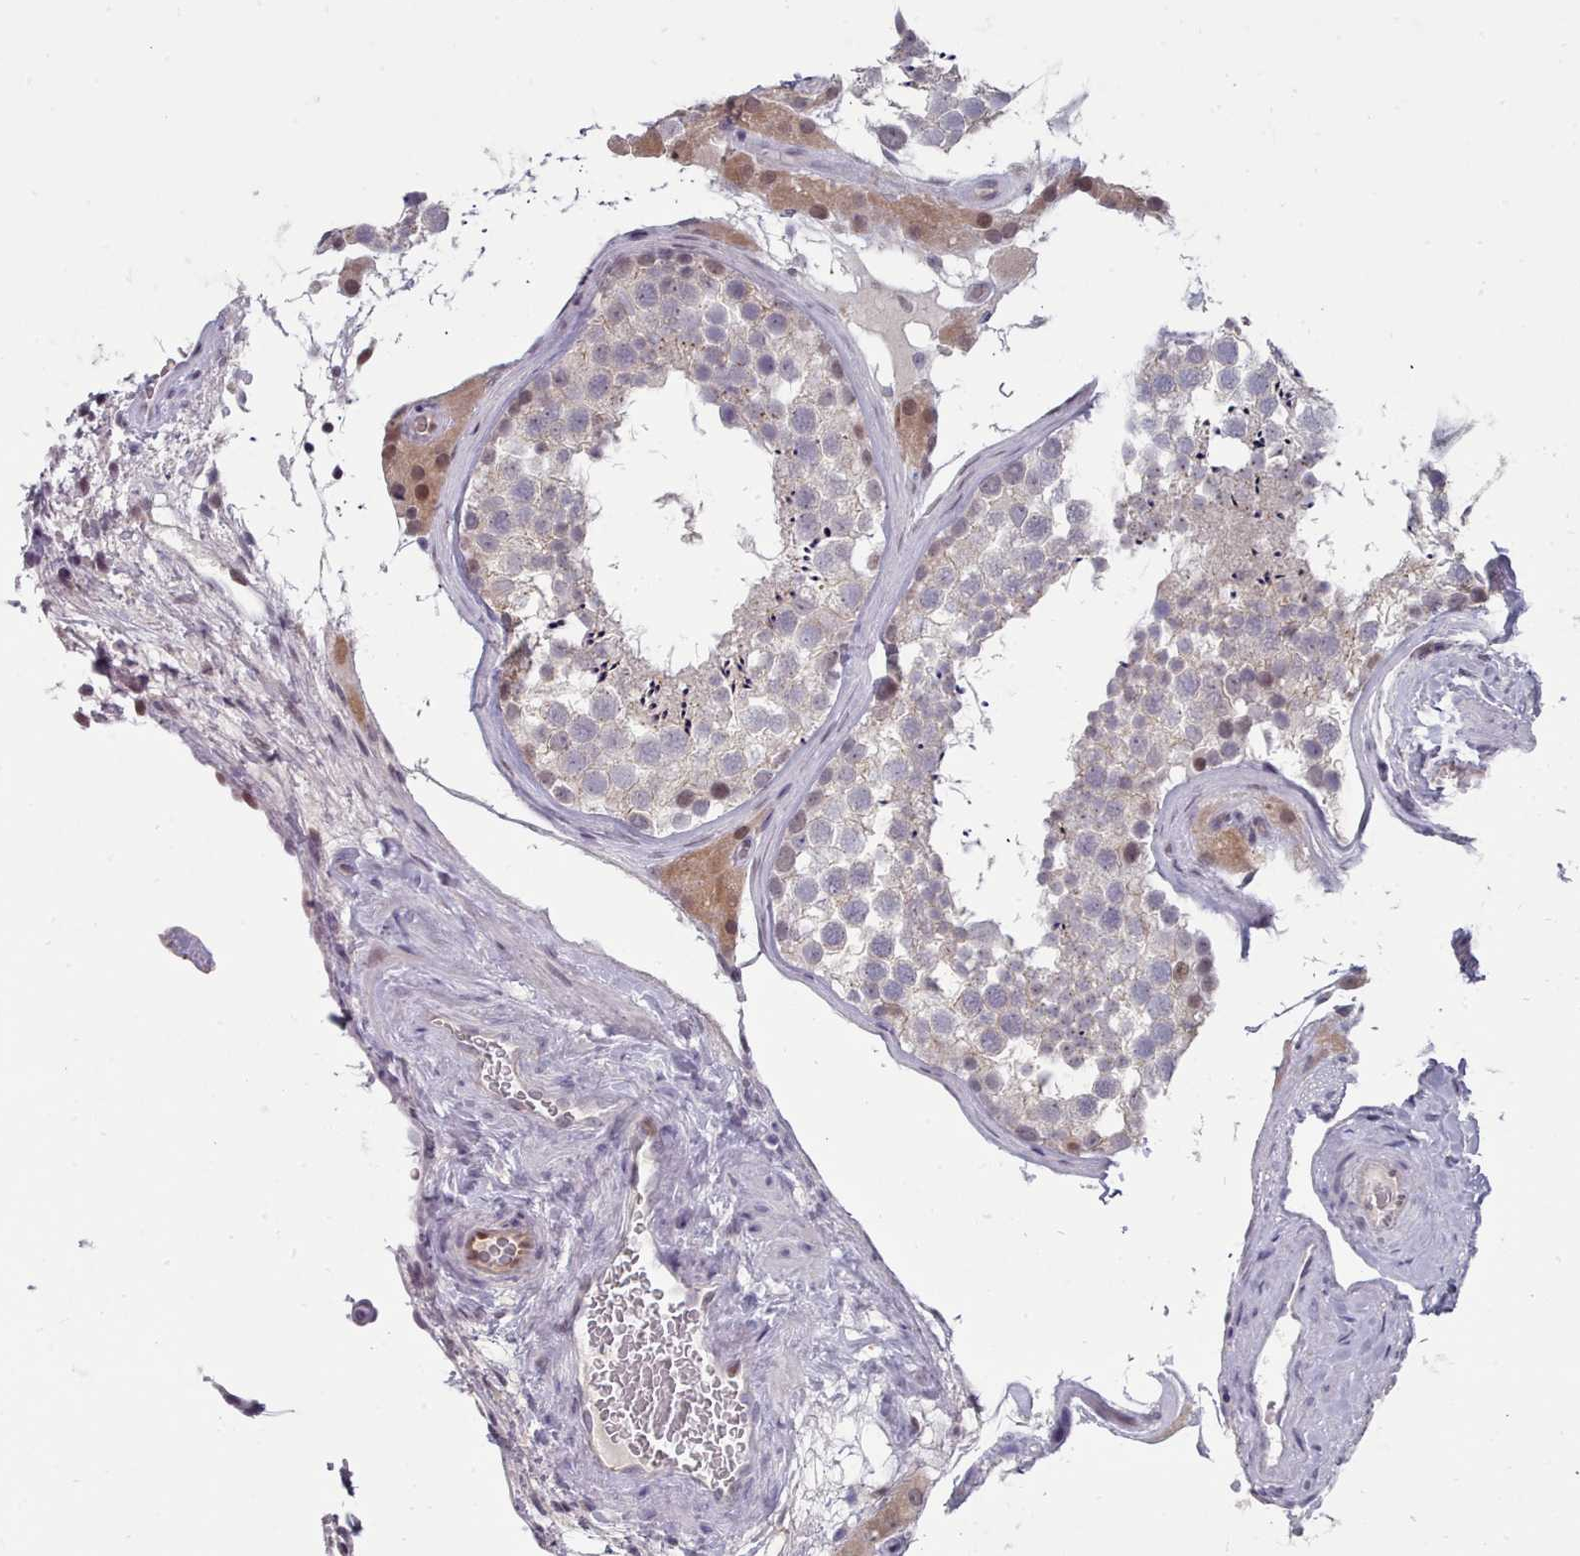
{"staining": {"intensity": "moderate", "quantity": "<25%", "location": "nuclear"}, "tissue": "testis", "cell_type": "Cells in seminiferous ducts", "image_type": "normal", "snomed": [{"axis": "morphology", "description": "Normal tissue, NOS"}, {"axis": "topography", "description": "Testis"}], "caption": "Cells in seminiferous ducts exhibit low levels of moderate nuclear positivity in about <25% of cells in benign human testis.", "gene": "GINS1", "patient": {"sex": "male", "age": 46}}